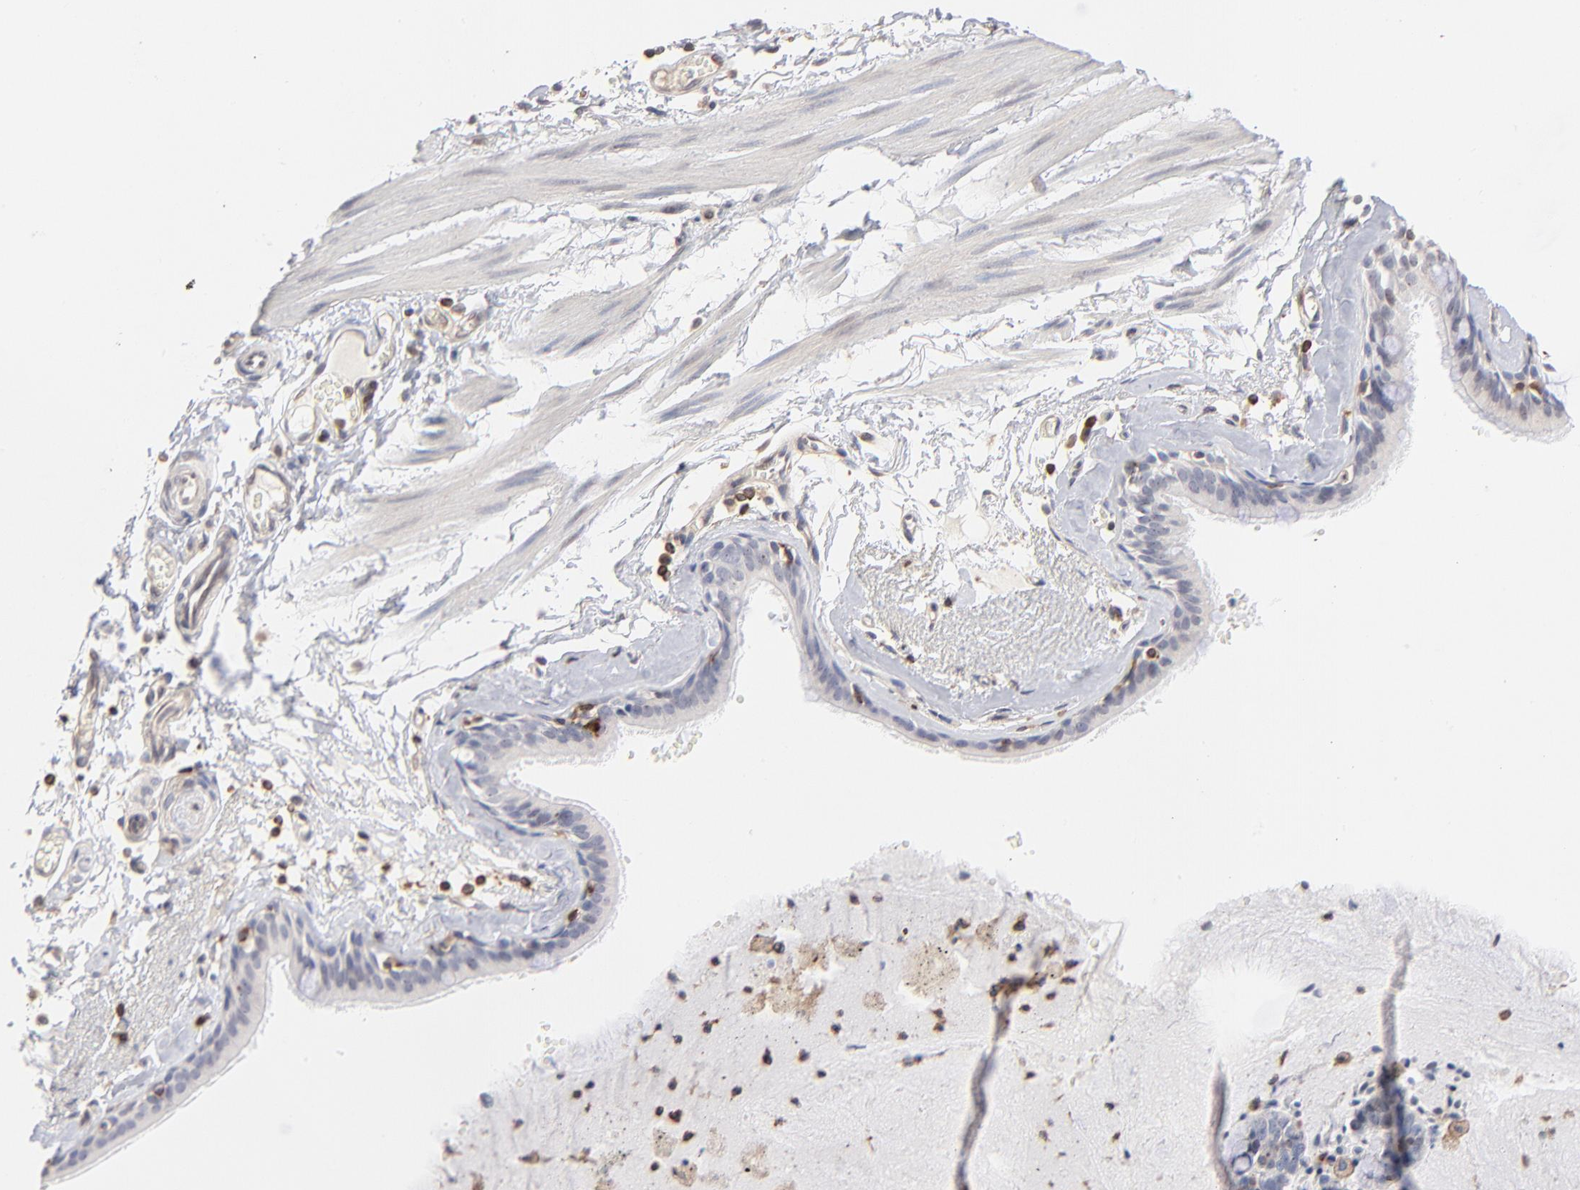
{"staining": {"intensity": "negative", "quantity": "none", "location": "none"}, "tissue": "bronchus", "cell_type": "Respiratory epithelial cells", "image_type": "normal", "snomed": [{"axis": "morphology", "description": "Normal tissue, NOS"}, {"axis": "topography", "description": "Bronchus"}, {"axis": "topography", "description": "Lung"}], "caption": "Immunohistochemistry histopathology image of normal bronchus stained for a protein (brown), which reveals no expression in respiratory epithelial cells.", "gene": "WIPF1", "patient": {"sex": "female", "age": 56}}